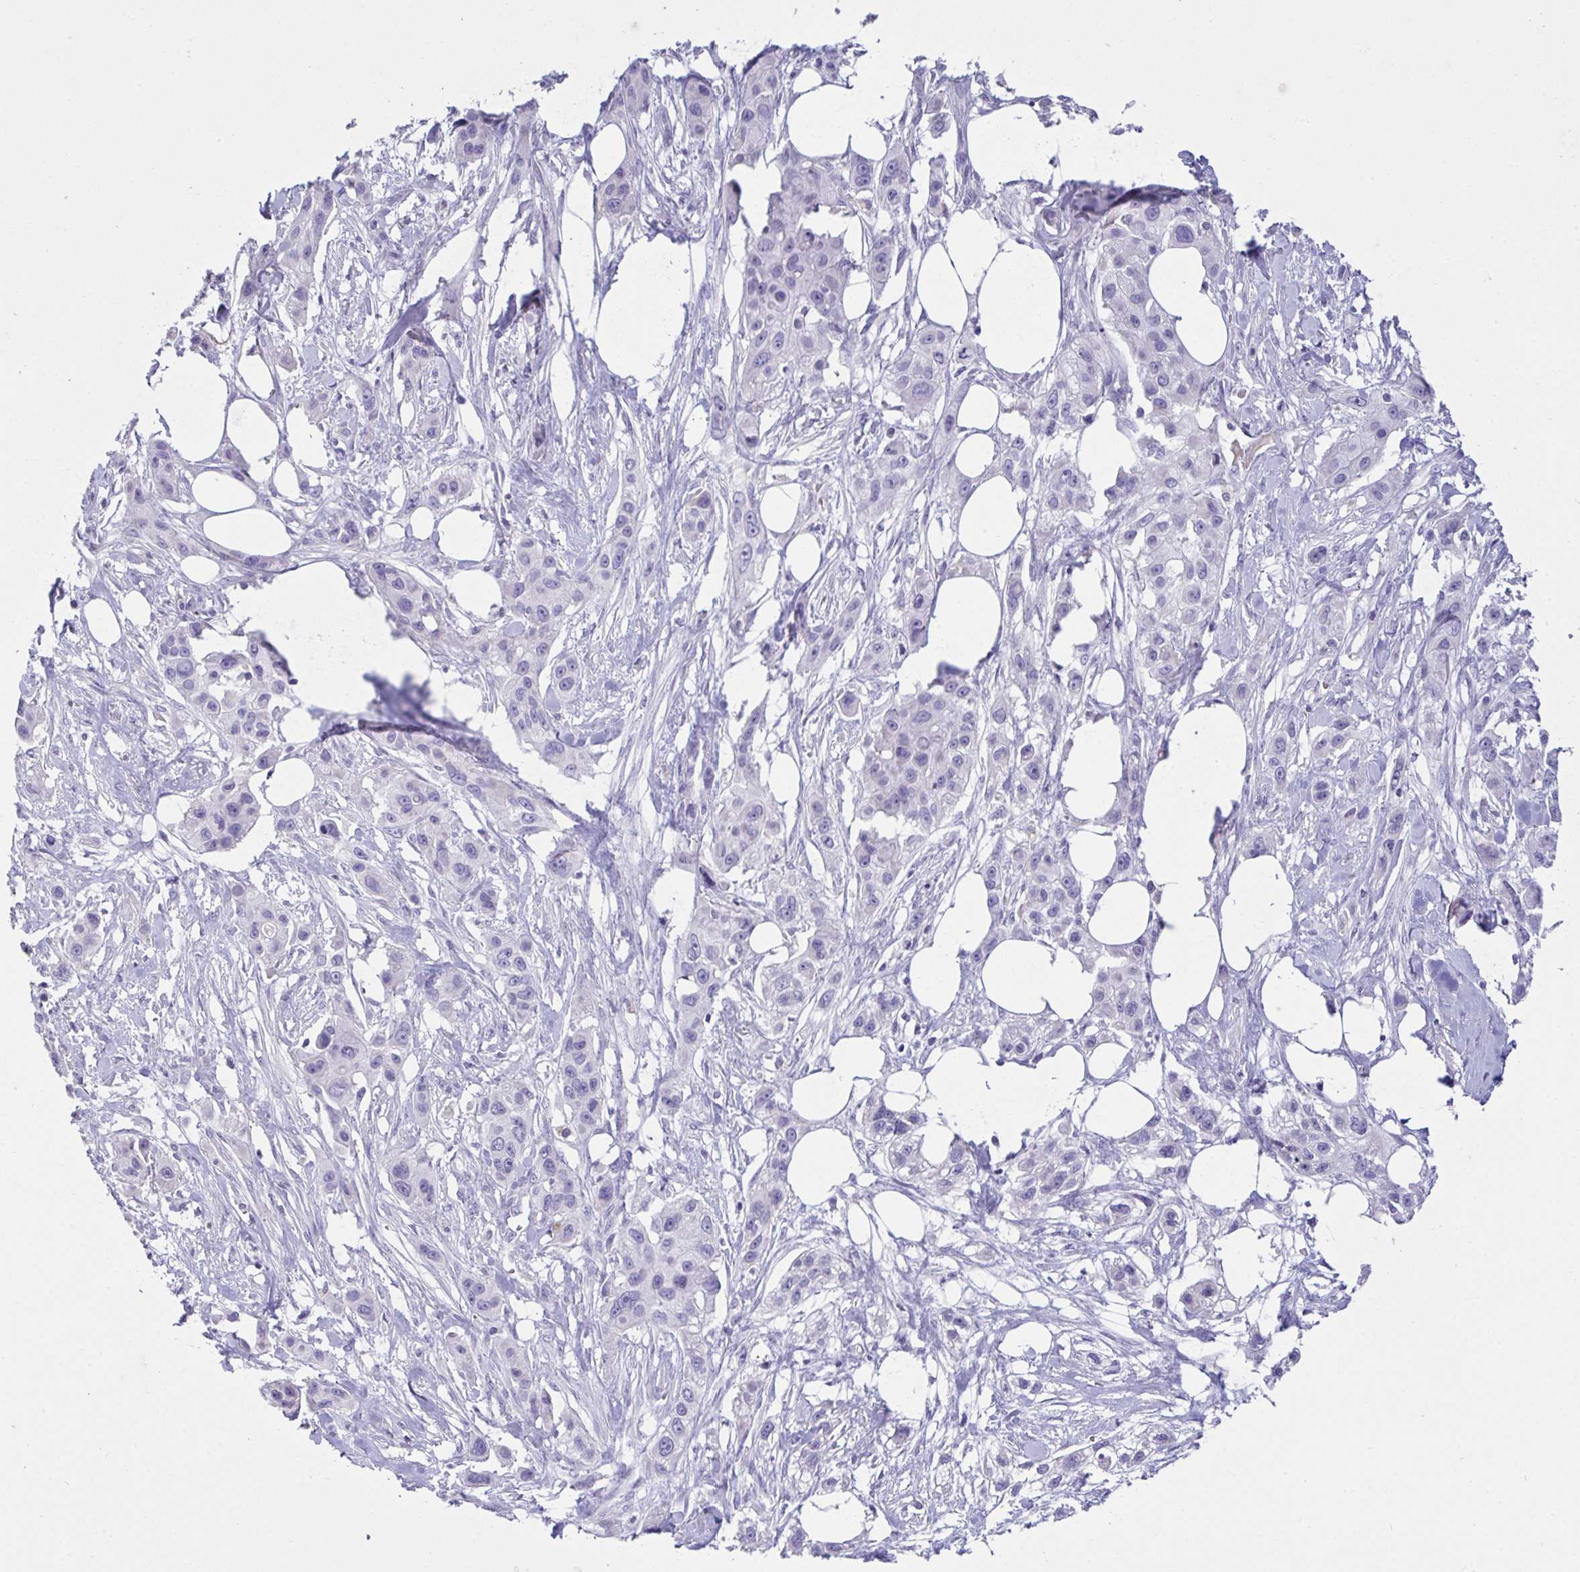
{"staining": {"intensity": "negative", "quantity": "none", "location": "none"}, "tissue": "skin cancer", "cell_type": "Tumor cells", "image_type": "cancer", "snomed": [{"axis": "morphology", "description": "Squamous cell carcinoma, NOS"}, {"axis": "topography", "description": "Skin"}], "caption": "The immunohistochemistry photomicrograph has no significant staining in tumor cells of skin squamous cell carcinoma tissue. The staining was performed using DAB (3,3'-diaminobenzidine) to visualize the protein expression in brown, while the nuclei were stained in blue with hematoxylin (Magnification: 20x).", "gene": "CA10", "patient": {"sex": "male", "age": 63}}